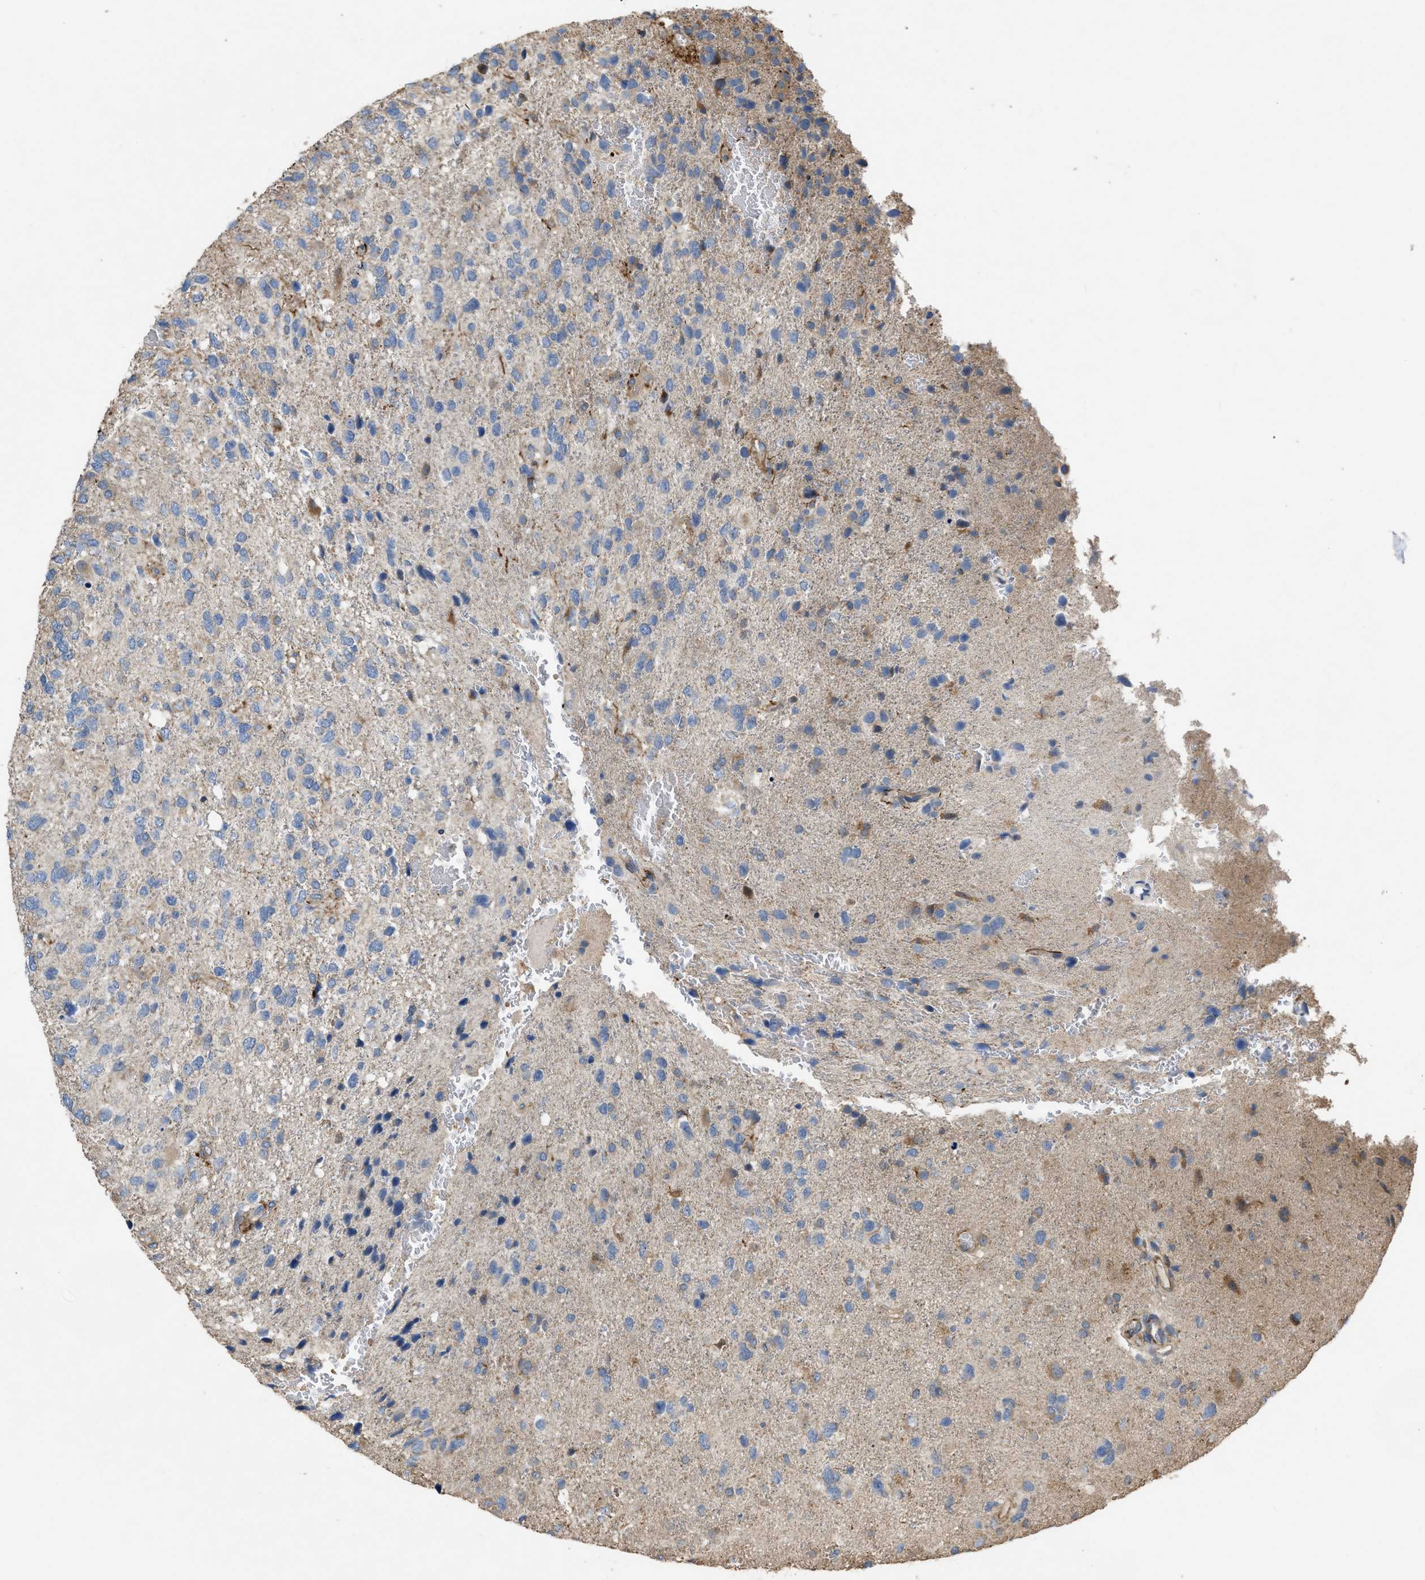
{"staining": {"intensity": "negative", "quantity": "none", "location": "none"}, "tissue": "glioma", "cell_type": "Tumor cells", "image_type": "cancer", "snomed": [{"axis": "morphology", "description": "Glioma, malignant, High grade"}, {"axis": "topography", "description": "Brain"}], "caption": "Immunohistochemistry (IHC) of glioma shows no expression in tumor cells.", "gene": "SLC4A11", "patient": {"sex": "female", "age": 58}}